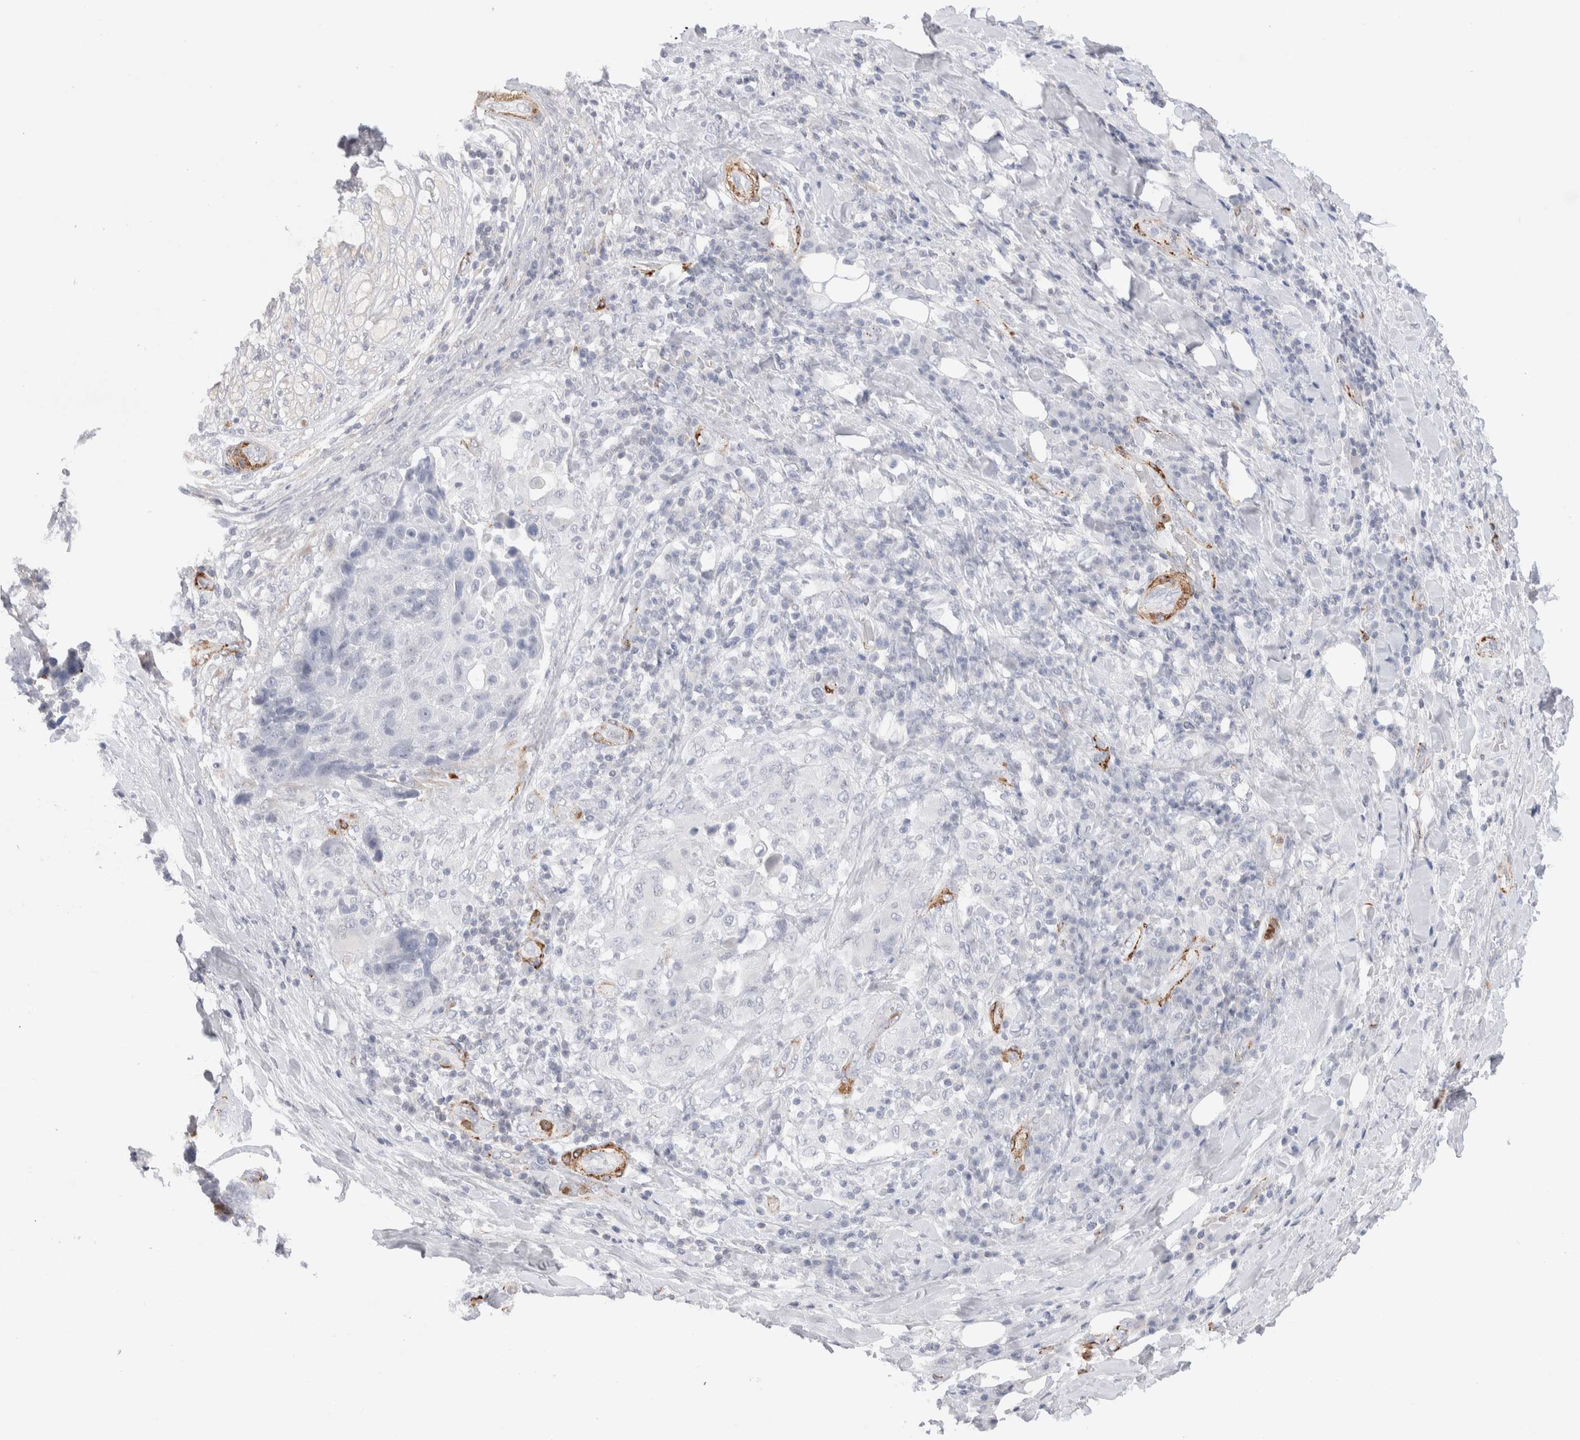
{"staining": {"intensity": "negative", "quantity": "none", "location": "none"}, "tissue": "lung cancer", "cell_type": "Tumor cells", "image_type": "cancer", "snomed": [{"axis": "morphology", "description": "Squamous cell carcinoma, NOS"}, {"axis": "topography", "description": "Lung"}], "caption": "Micrograph shows no protein positivity in tumor cells of lung squamous cell carcinoma tissue.", "gene": "SEPTIN4", "patient": {"sex": "male", "age": 66}}